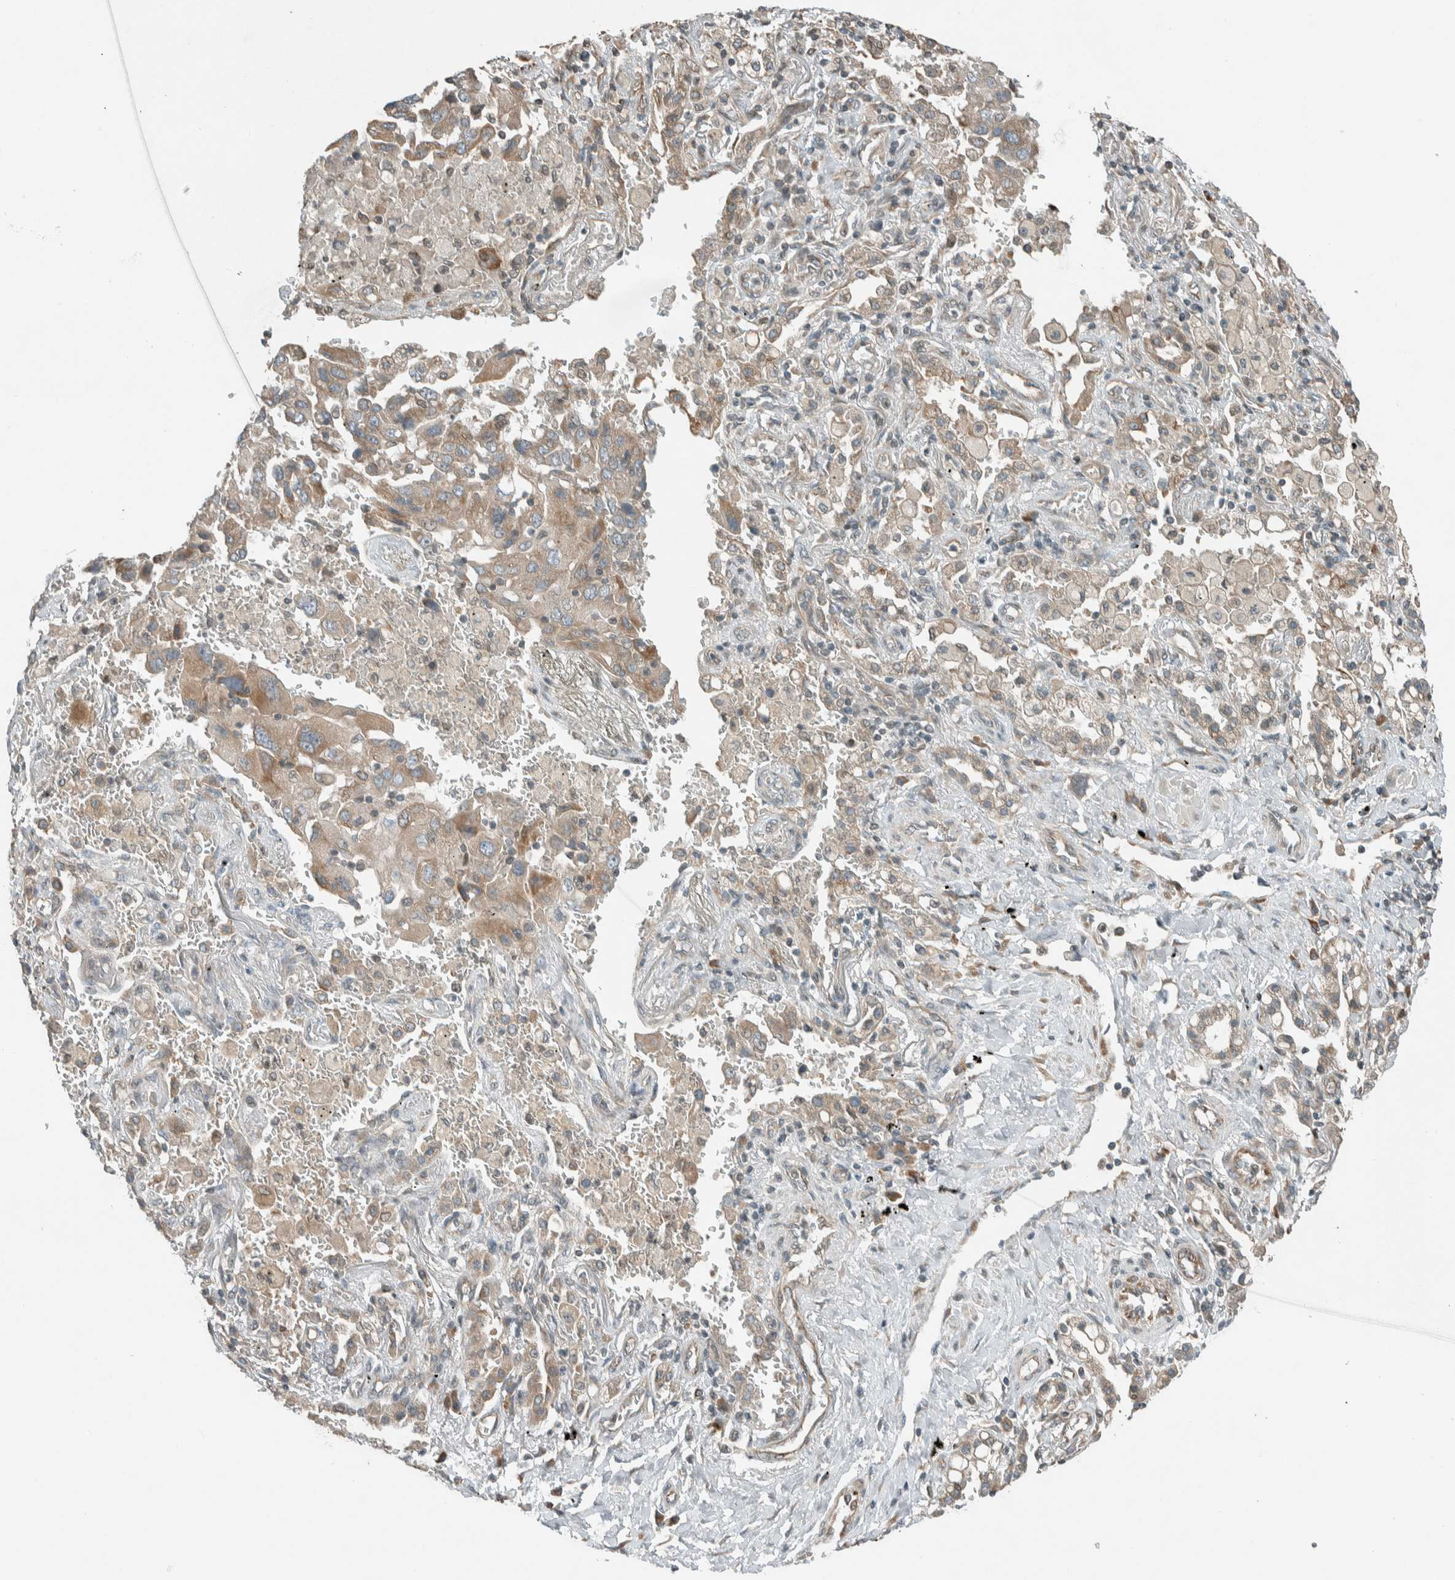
{"staining": {"intensity": "weak", "quantity": ">75%", "location": "cytoplasmic/membranous"}, "tissue": "lung cancer", "cell_type": "Tumor cells", "image_type": "cancer", "snomed": [{"axis": "morphology", "description": "Adenocarcinoma, NOS"}, {"axis": "topography", "description": "Lung"}], "caption": "Protein staining by immunohistochemistry (IHC) displays weak cytoplasmic/membranous expression in about >75% of tumor cells in lung cancer.", "gene": "SEL1L", "patient": {"sex": "female", "age": 65}}